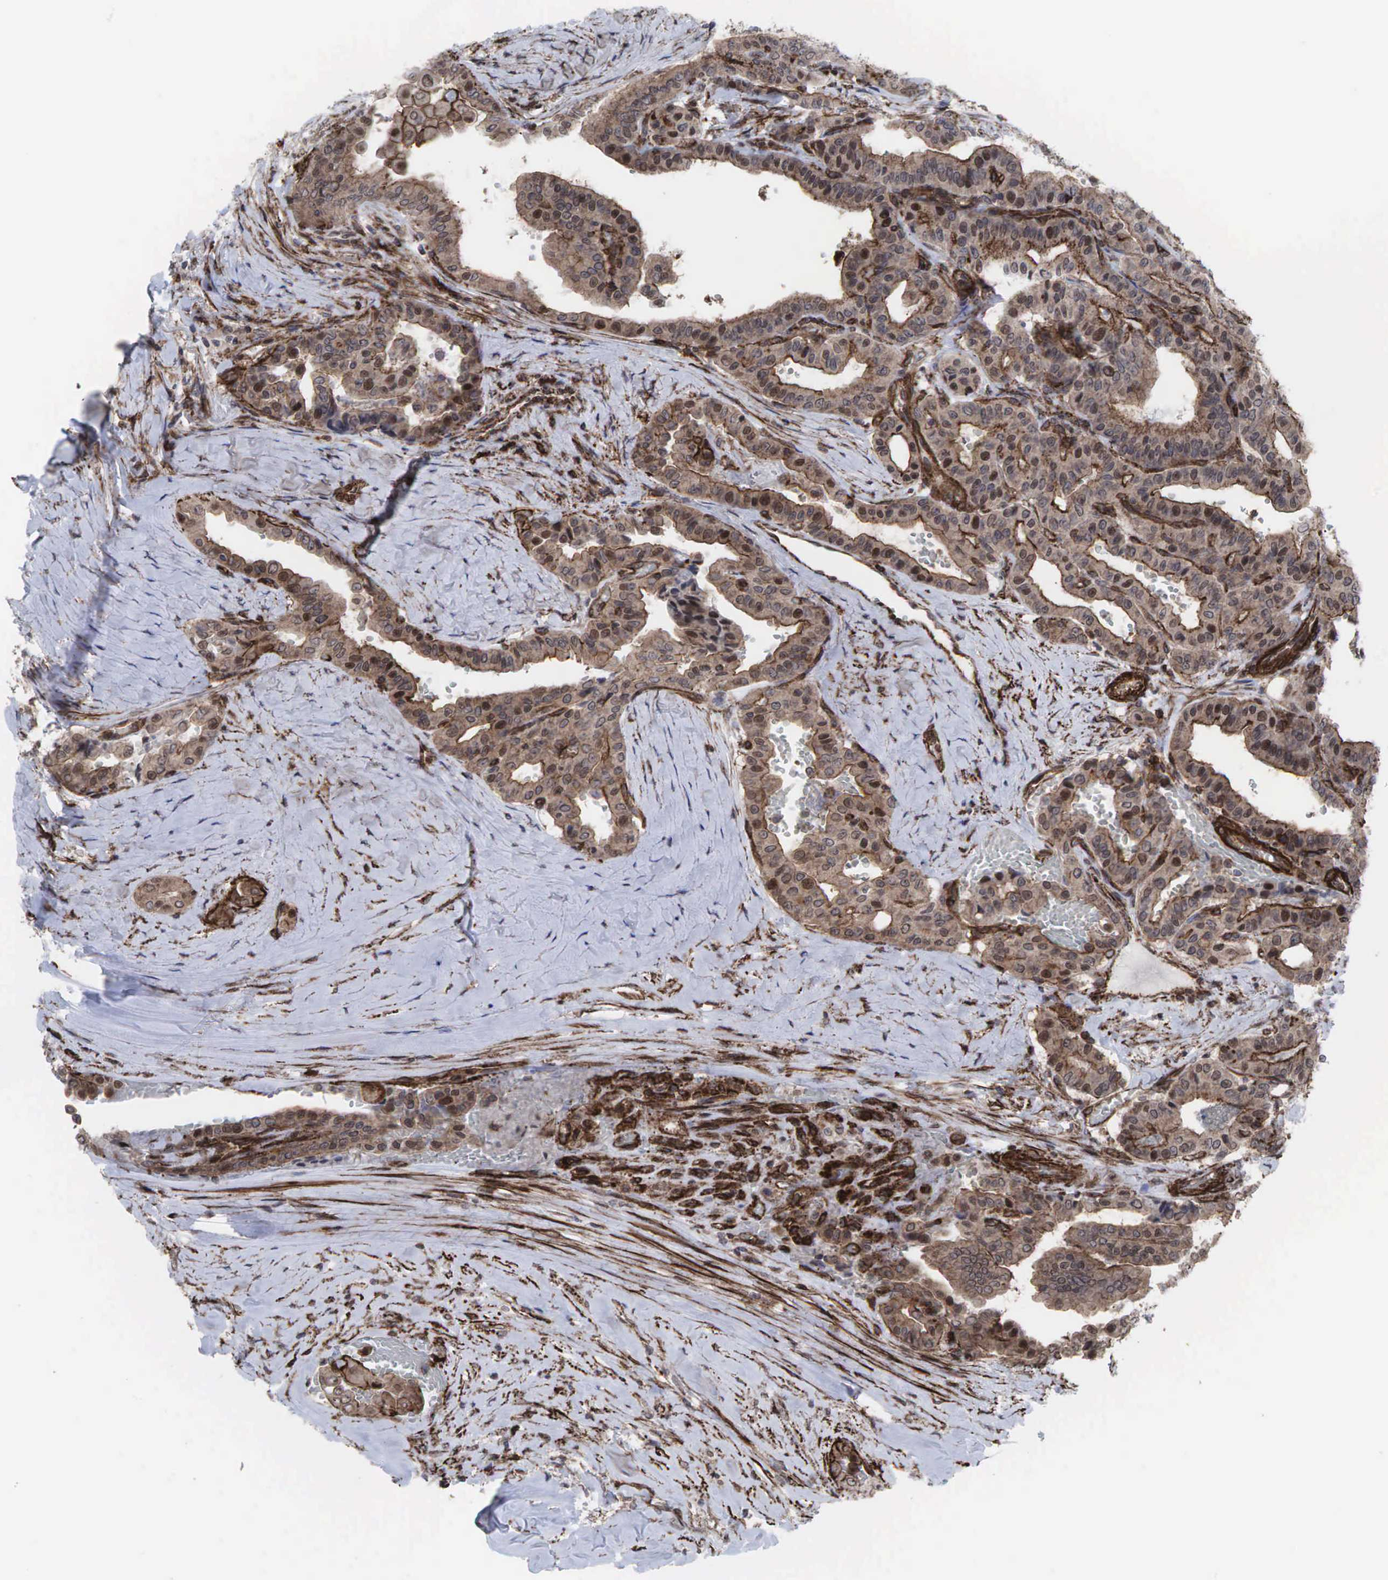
{"staining": {"intensity": "moderate", "quantity": ">75%", "location": "cytoplasmic/membranous,nuclear"}, "tissue": "thyroid cancer", "cell_type": "Tumor cells", "image_type": "cancer", "snomed": [{"axis": "morphology", "description": "Papillary adenocarcinoma, NOS"}, {"axis": "topography", "description": "Thyroid gland"}], "caption": "Protein expression analysis of thyroid cancer (papillary adenocarcinoma) exhibits moderate cytoplasmic/membranous and nuclear positivity in about >75% of tumor cells.", "gene": "GPRASP1", "patient": {"sex": "male", "age": 87}}